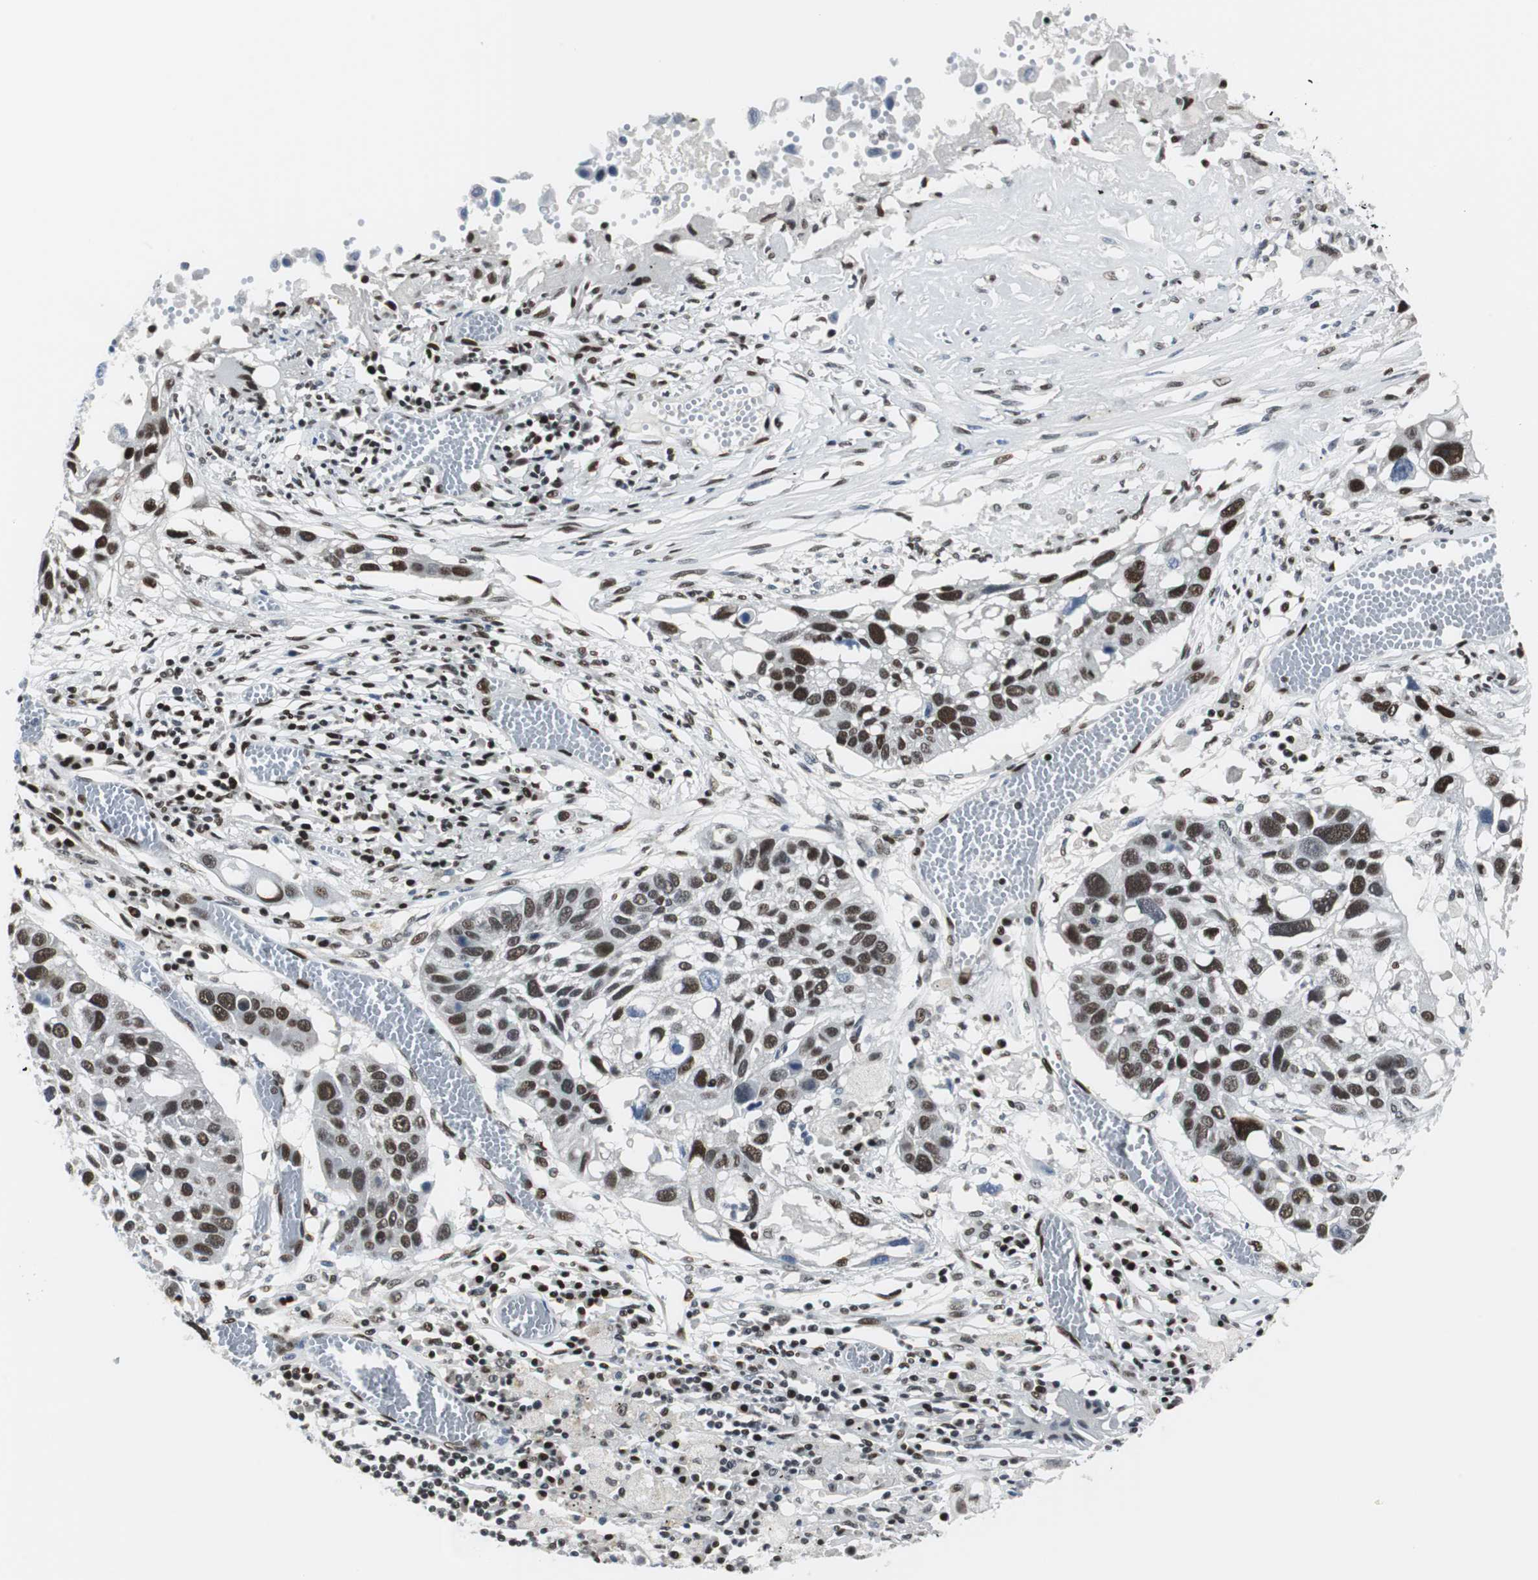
{"staining": {"intensity": "strong", "quantity": ">75%", "location": "nuclear"}, "tissue": "lung cancer", "cell_type": "Tumor cells", "image_type": "cancer", "snomed": [{"axis": "morphology", "description": "Squamous cell carcinoma, NOS"}, {"axis": "topography", "description": "Lung"}], "caption": "There is high levels of strong nuclear positivity in tumor cells of lung cancer (squamous cell carcinoma), as demonstrated by immunohistochemical staining (brown color).", "gene": "MEF2D", "patient": {"sex": "male", "age": 71}}